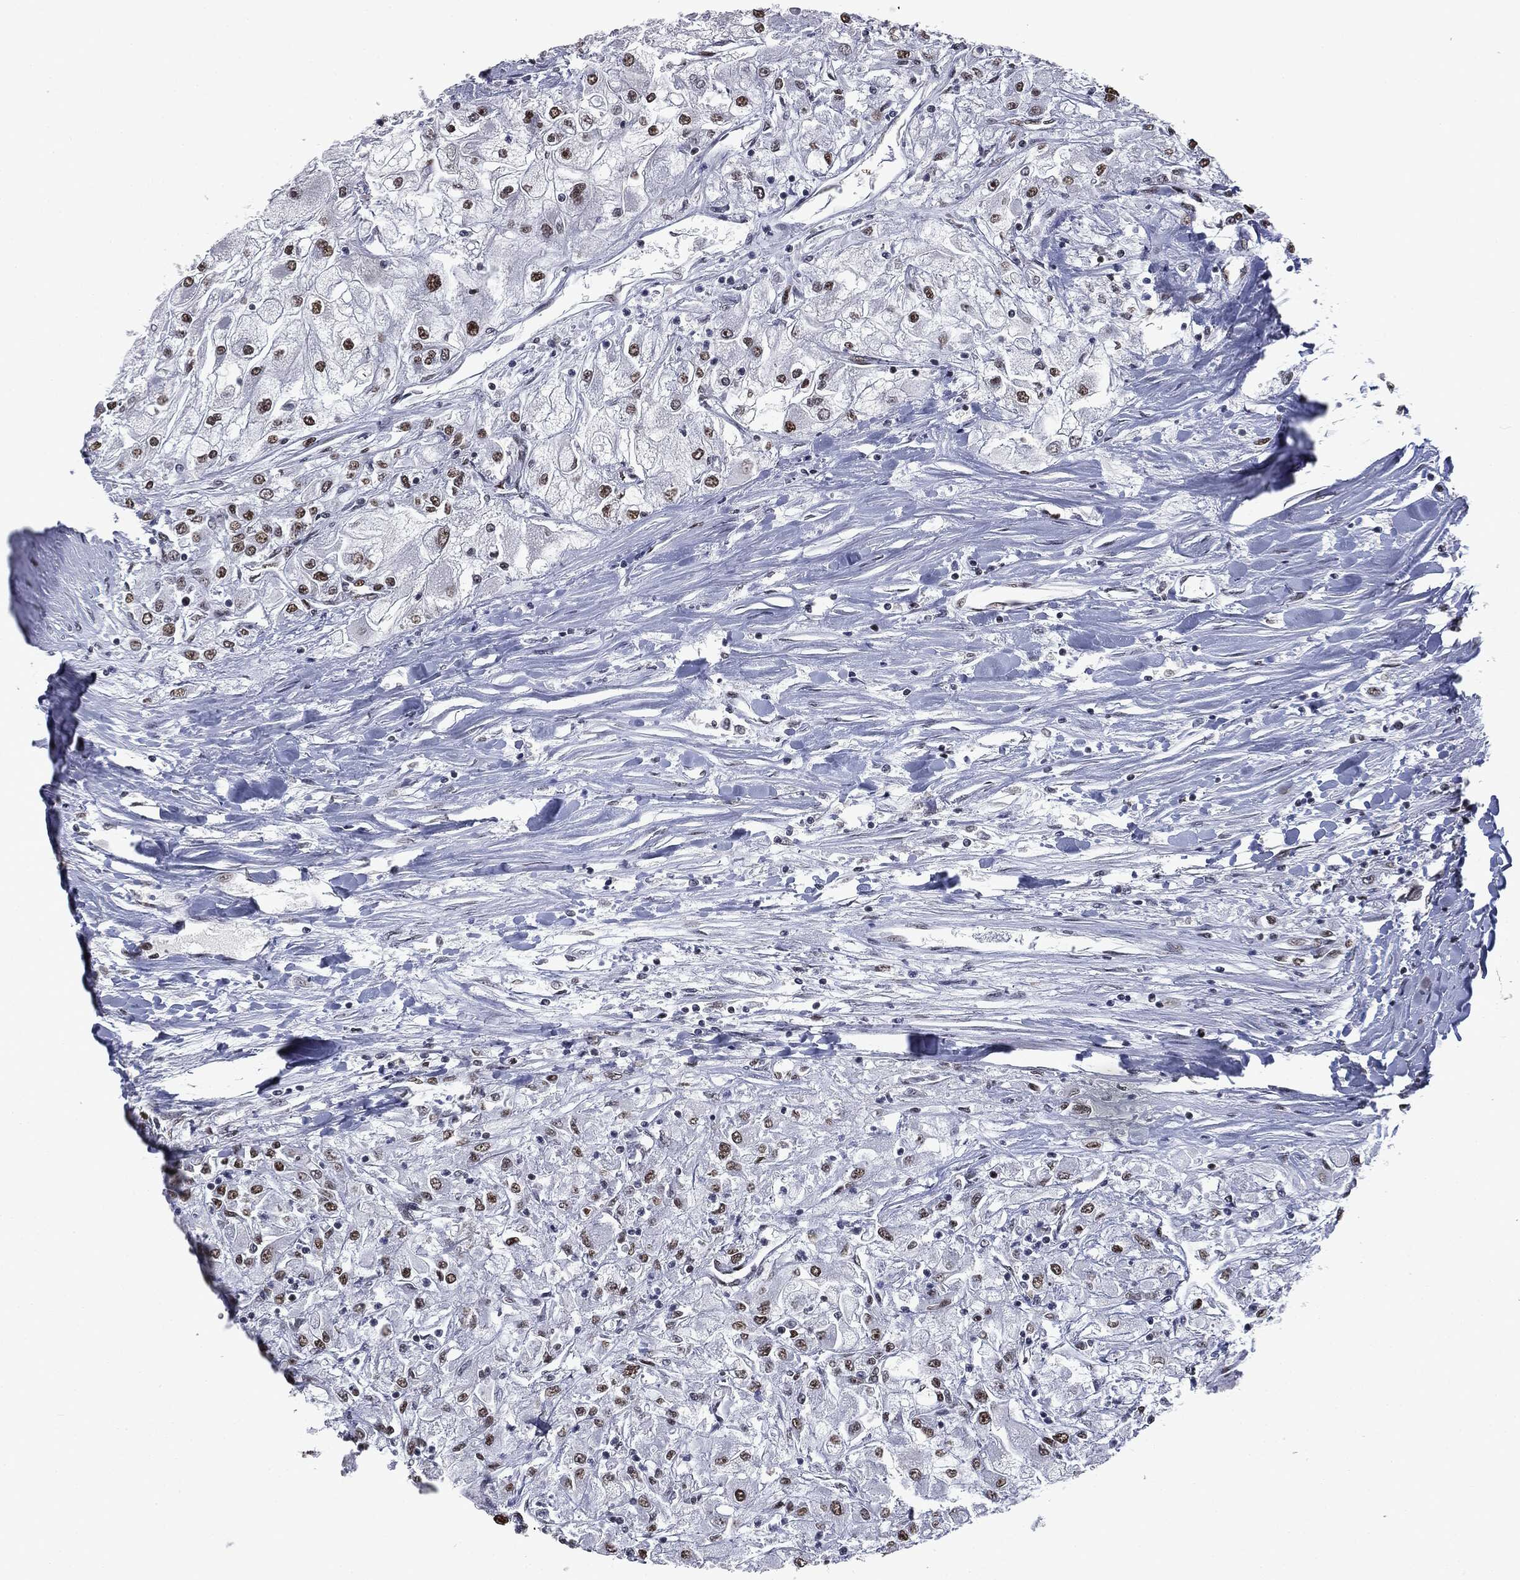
{"staining": {"intensity": "moderate", "quantity": "25%-75%", "location": "nuclear"}, "tissue": "renal cancer", "cell_type": "Tumor cells", "image_type": "cancer", "snomed": [{"axis": "morphology", "description": "Adenocarcinoma, NOS"}, {"axis": "topography", "description": "Kidney"}], "caption": "Protein staining reveals moderate nuclear positivity in approximately 25%-75% of tumor cells in adenocarcinoma (renal).", "gene": "MSH2", "patient": {"sex": "male", "age": 80}}